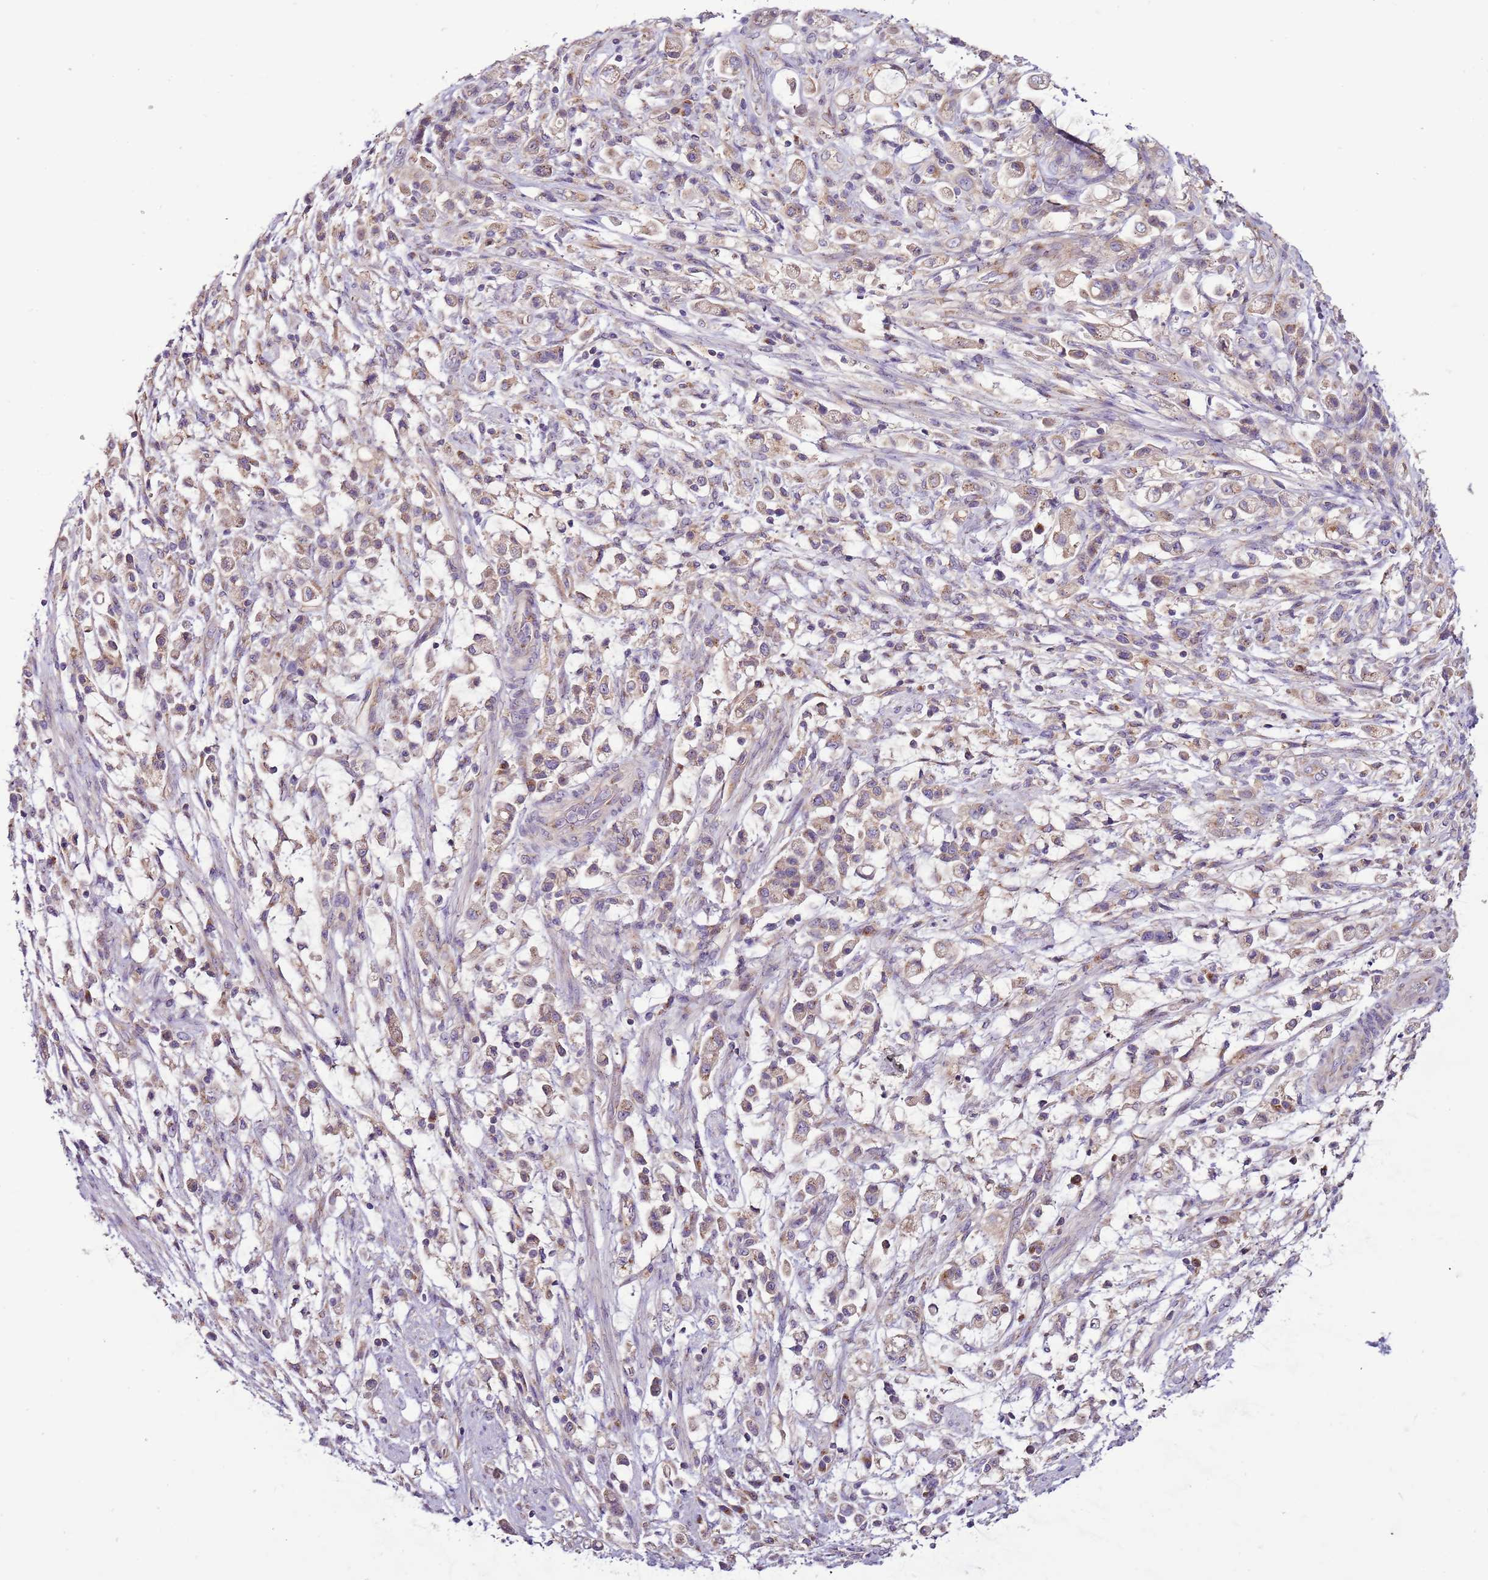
{"staining": {"intensity": "weak", "quantity": ">75%", "location": "cytoplasmic/membranous"}, "tissue": "stomach cancer", "cell_type": "Tumor cells", "image_type": "cancer", "snomed": [{"axis": "morphology", "description": "Adenocarcinoma, NOS"}, {"axis": "topography", "description": "Stomach"}], "caption": "Approximately >75% of tumor cells in human adenocarcinoma (stomach) display weak cytoplasmic/membranous protein staining as visualized by brown immunohistochemical staining.", "gene": "FAM20A", "patient": {"sex": "female", "age": 60}}